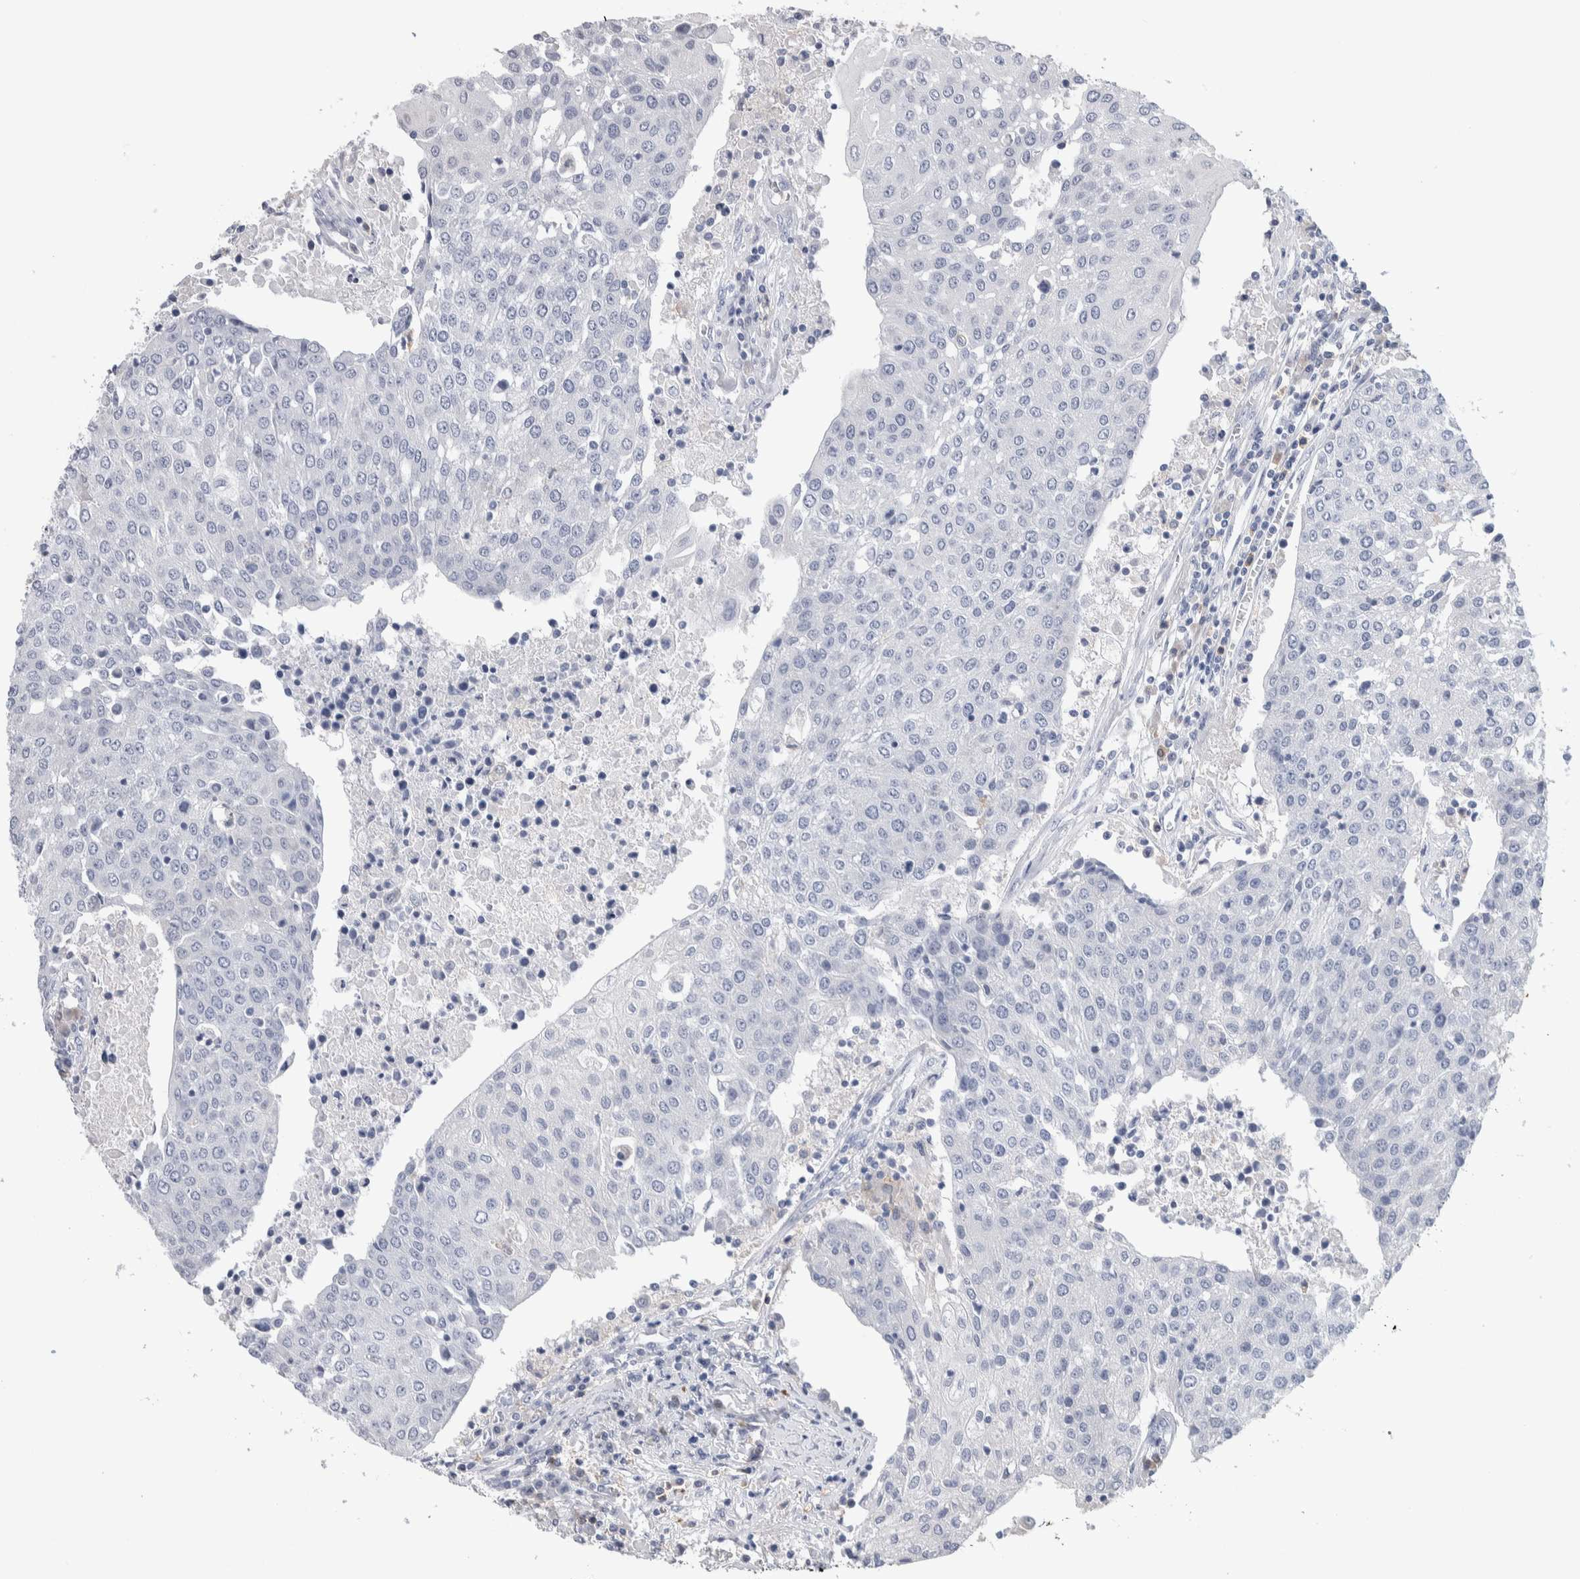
{"staining": {"intensity": "negative", "quantity": "none", "location": "none"}, "tissue": "urothelial cancer", "cell_type": "Tumor cells", "image_type": "cancer", "snomed": [{"axis": "morphology", "description": "Urothelial carcinoma, High grade"}, {"axis": "topography", "description": "Urinary bladder"}], "caption": "An immunohistochemistry (IHC) histopathology image of urothelial carcinoma (high-grade) is shown. There is no staining in tumor cells of urothelial carcinoma (high-grade).", "gene": "LURAP1L", "patient": {"sex": "female", "age": 85}}